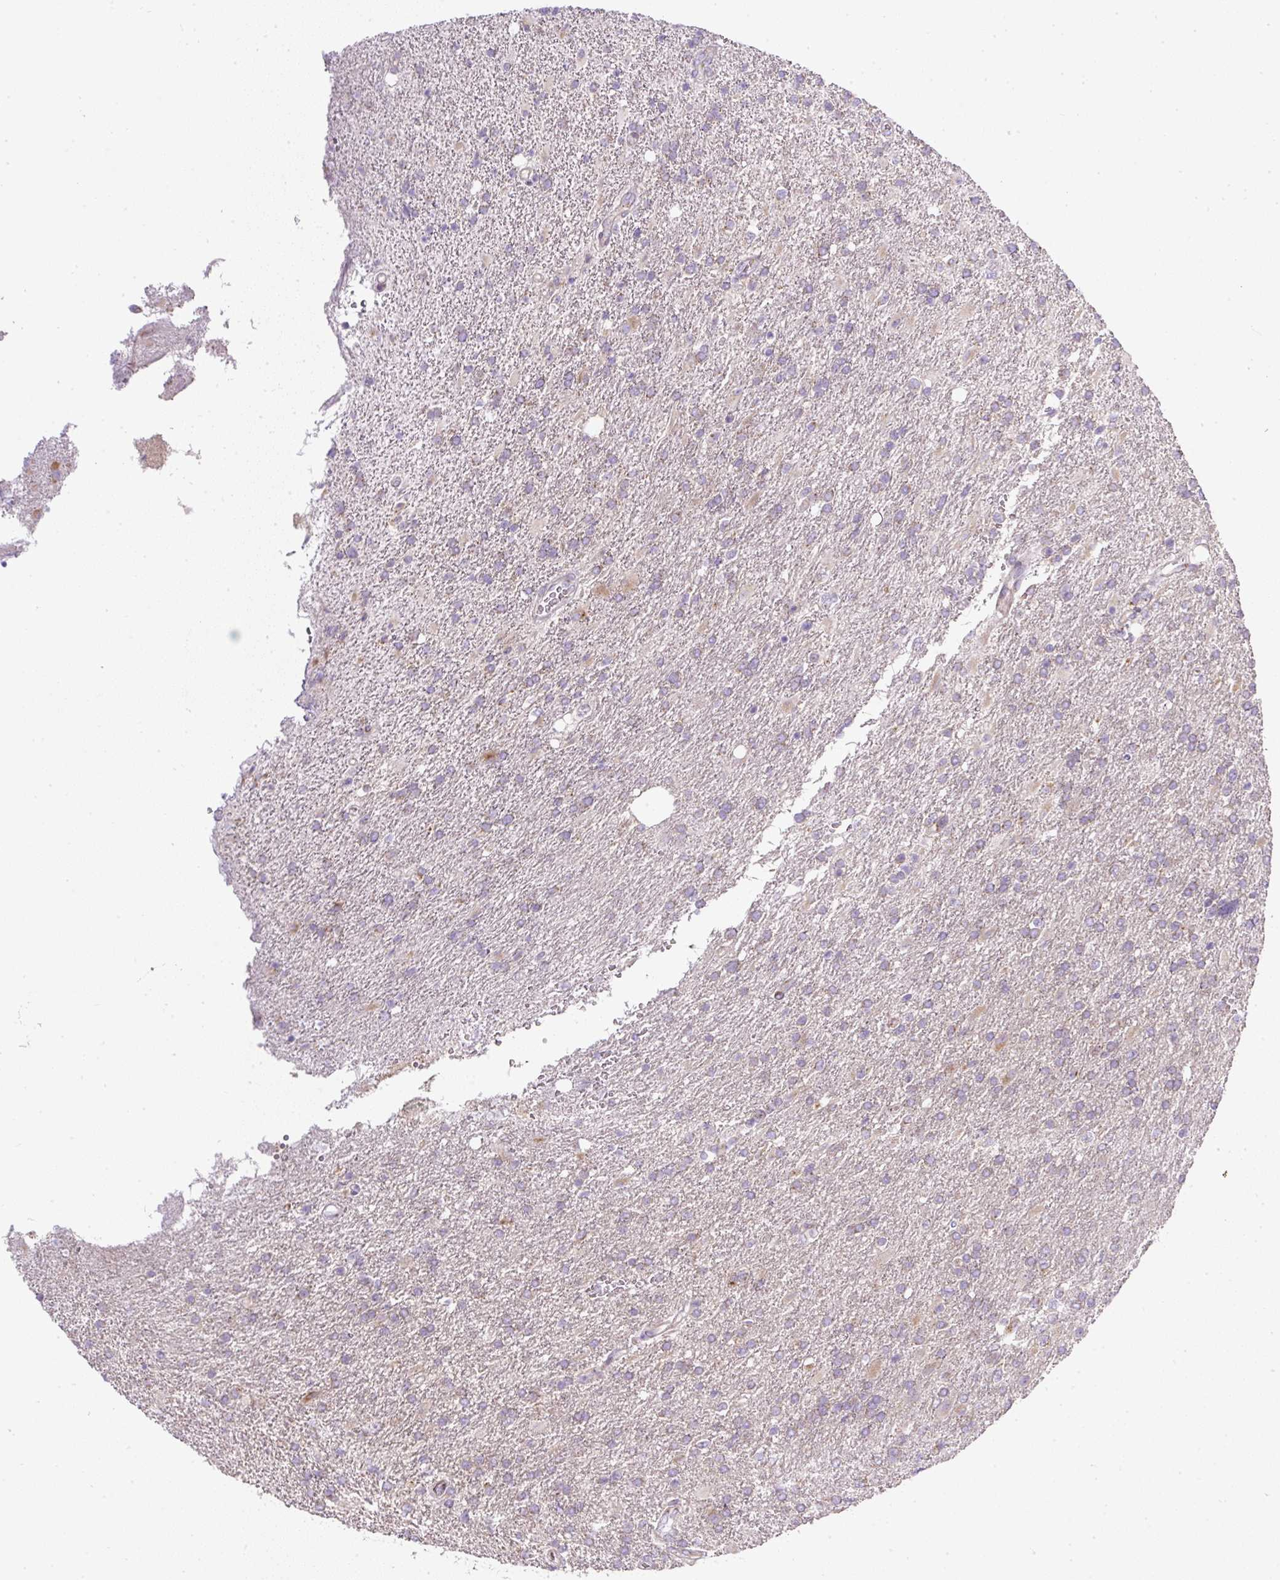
{"staining": {"intensity": "negative", "quantity": "none", "location": "none"}, "tissue": "glioma", "cell_type": "Tumor cells", "image_type": "cancer", "snomed": [{"axis": "morphology", "description": "Glioma, malignant, High grade"}, {"axis": "topography", "description": "Brain"}], "caption": "Human malignant glioma (high-grade) stained for a protein using immunohistochemistry (IHC) exhibits no positivity in tumor cells.", "gene": "MLX", "patient": {"sex": "male", "age": 56}}